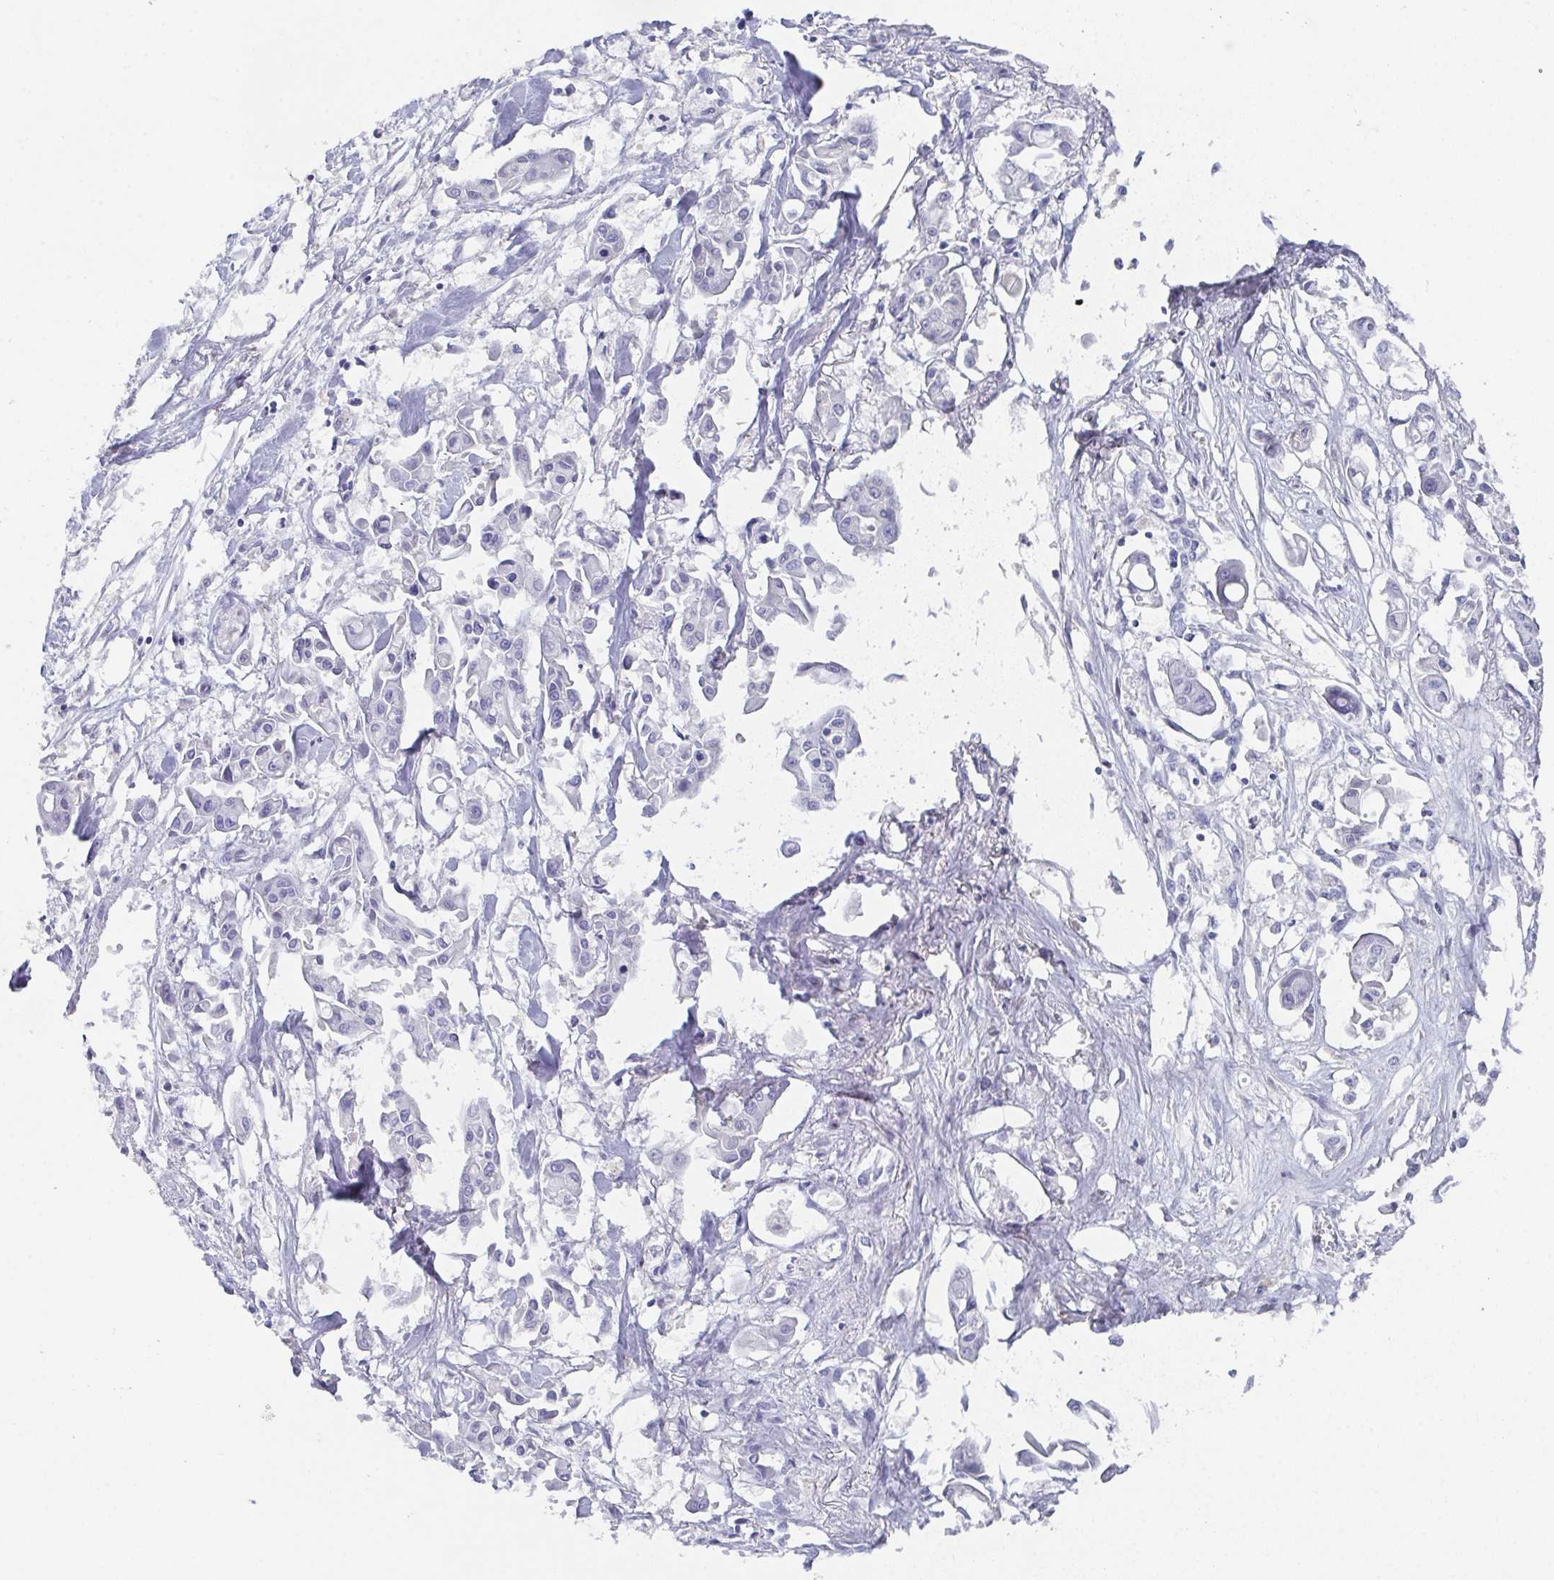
{"staining": {"intensity": "negative", "quantity": "none", "location": "none"}, "tissue": "pancreatic cancer", "cell_type": "Tumor cells", "image_type": "cancer", "snomed": [{"axis": "morphology", "description": "Adenocarcinoma, NOS"}, {"axis": "topography", "description": "Pancreas"}], "caption": "There is no significant staining in tumor cells of adenocarcinoma (pancreatic). (DAB (3,3'-diaminobenzidine) IHC visualized using brightfield microscopy, high magnification).", "gene": "SSC4D", "patient": {"sex": "male", "age": 61}}